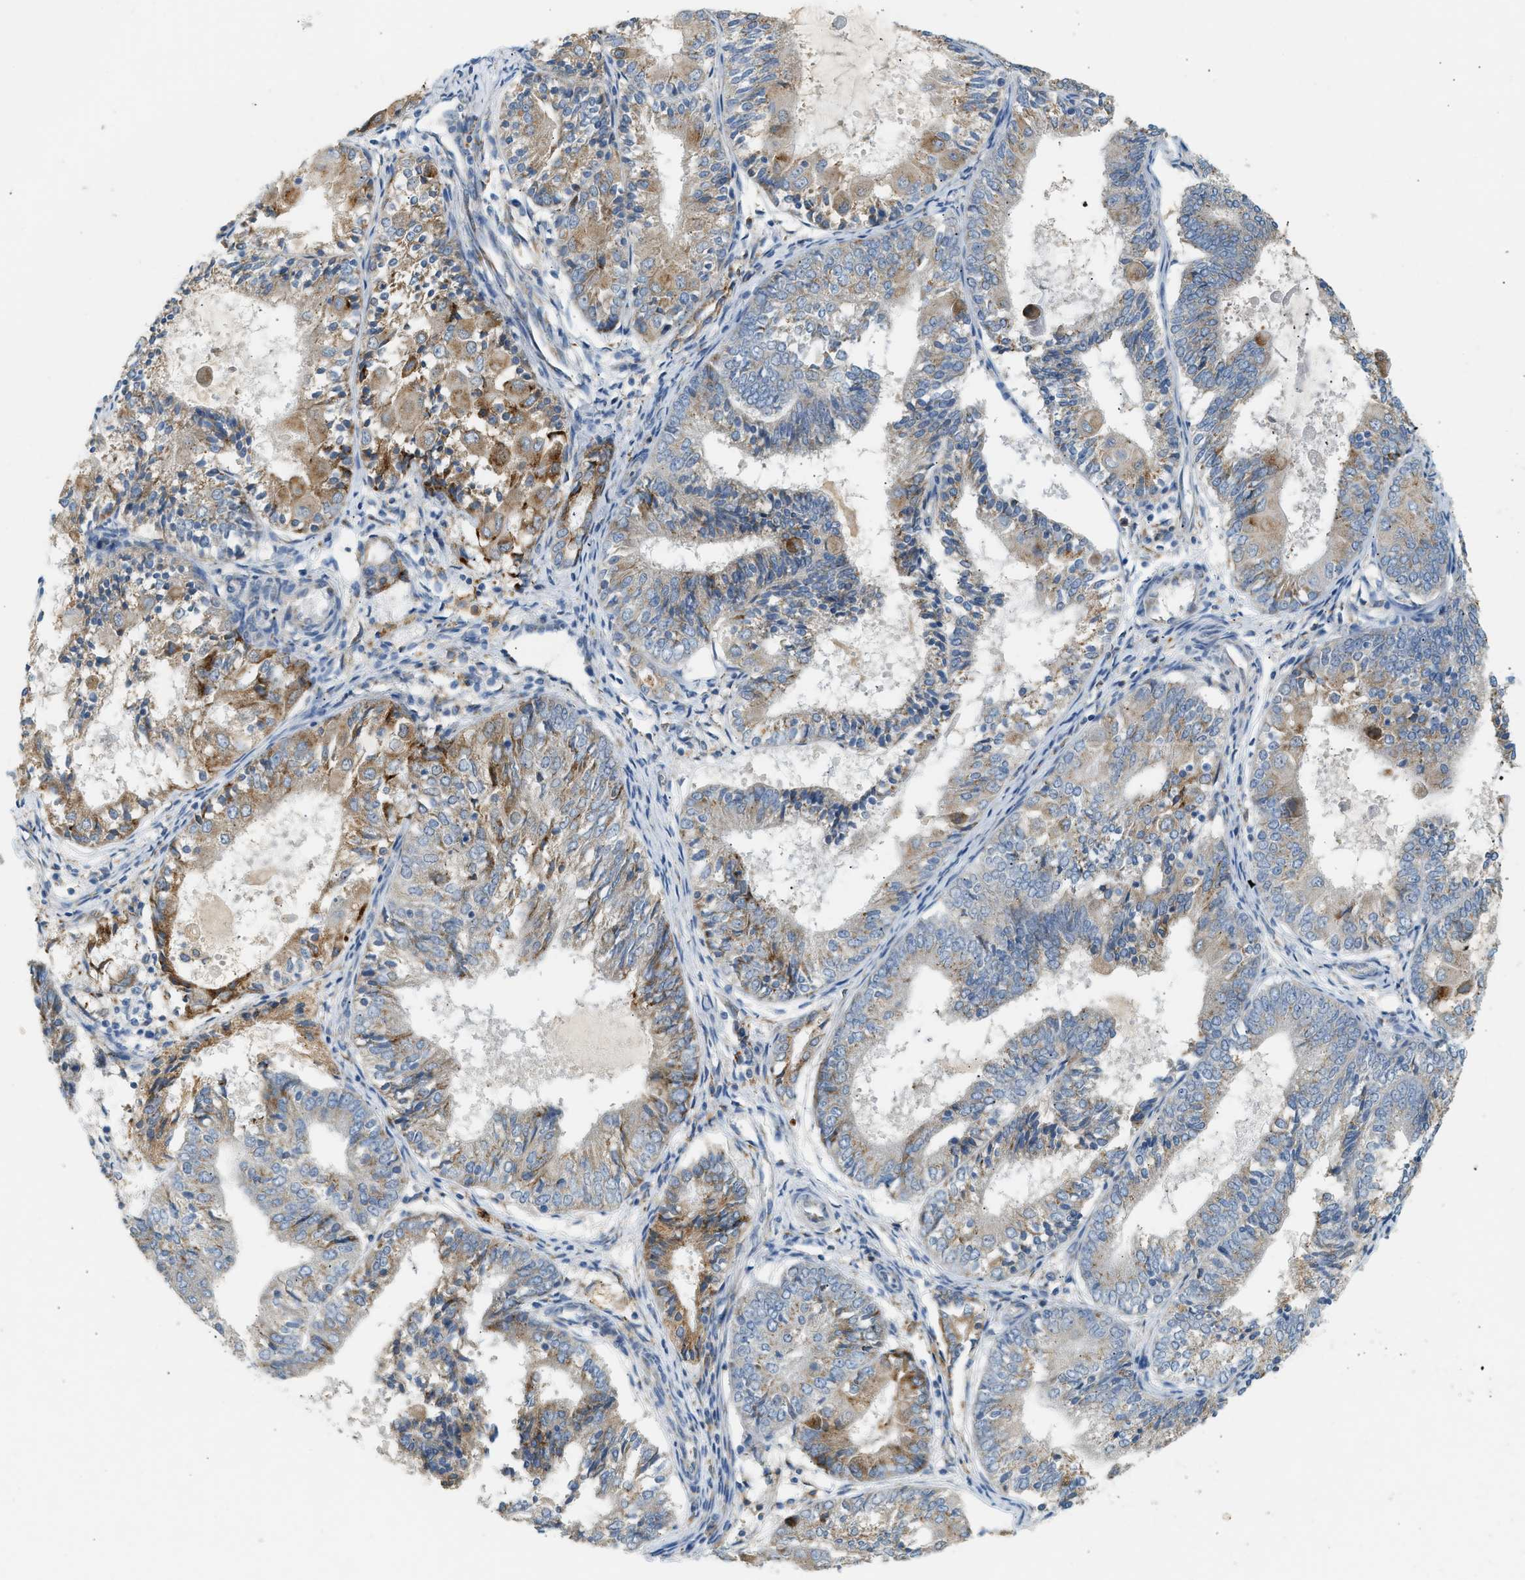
{"staining": {"intensity": "moderate", "quantity": ">75%", "location": "cytoplasmic/membranous"}, "tissue": "endometrial cancer", "cell_type": "Tumor cells", "image_type": "cancer", "snomed": [{"axis": "morphology", "description": "Adenocarcinoma, NOS"}, {"axis": "topography", "description": "Endometrium"}], "caption": "Immunohistochemical staining of endometrial cancer shows moderate cytoplasmic/membranous protein positivity in about >75% of tumor cells.", "gene": "CTSB", "patient": {"sex": "female", "age": 81}}